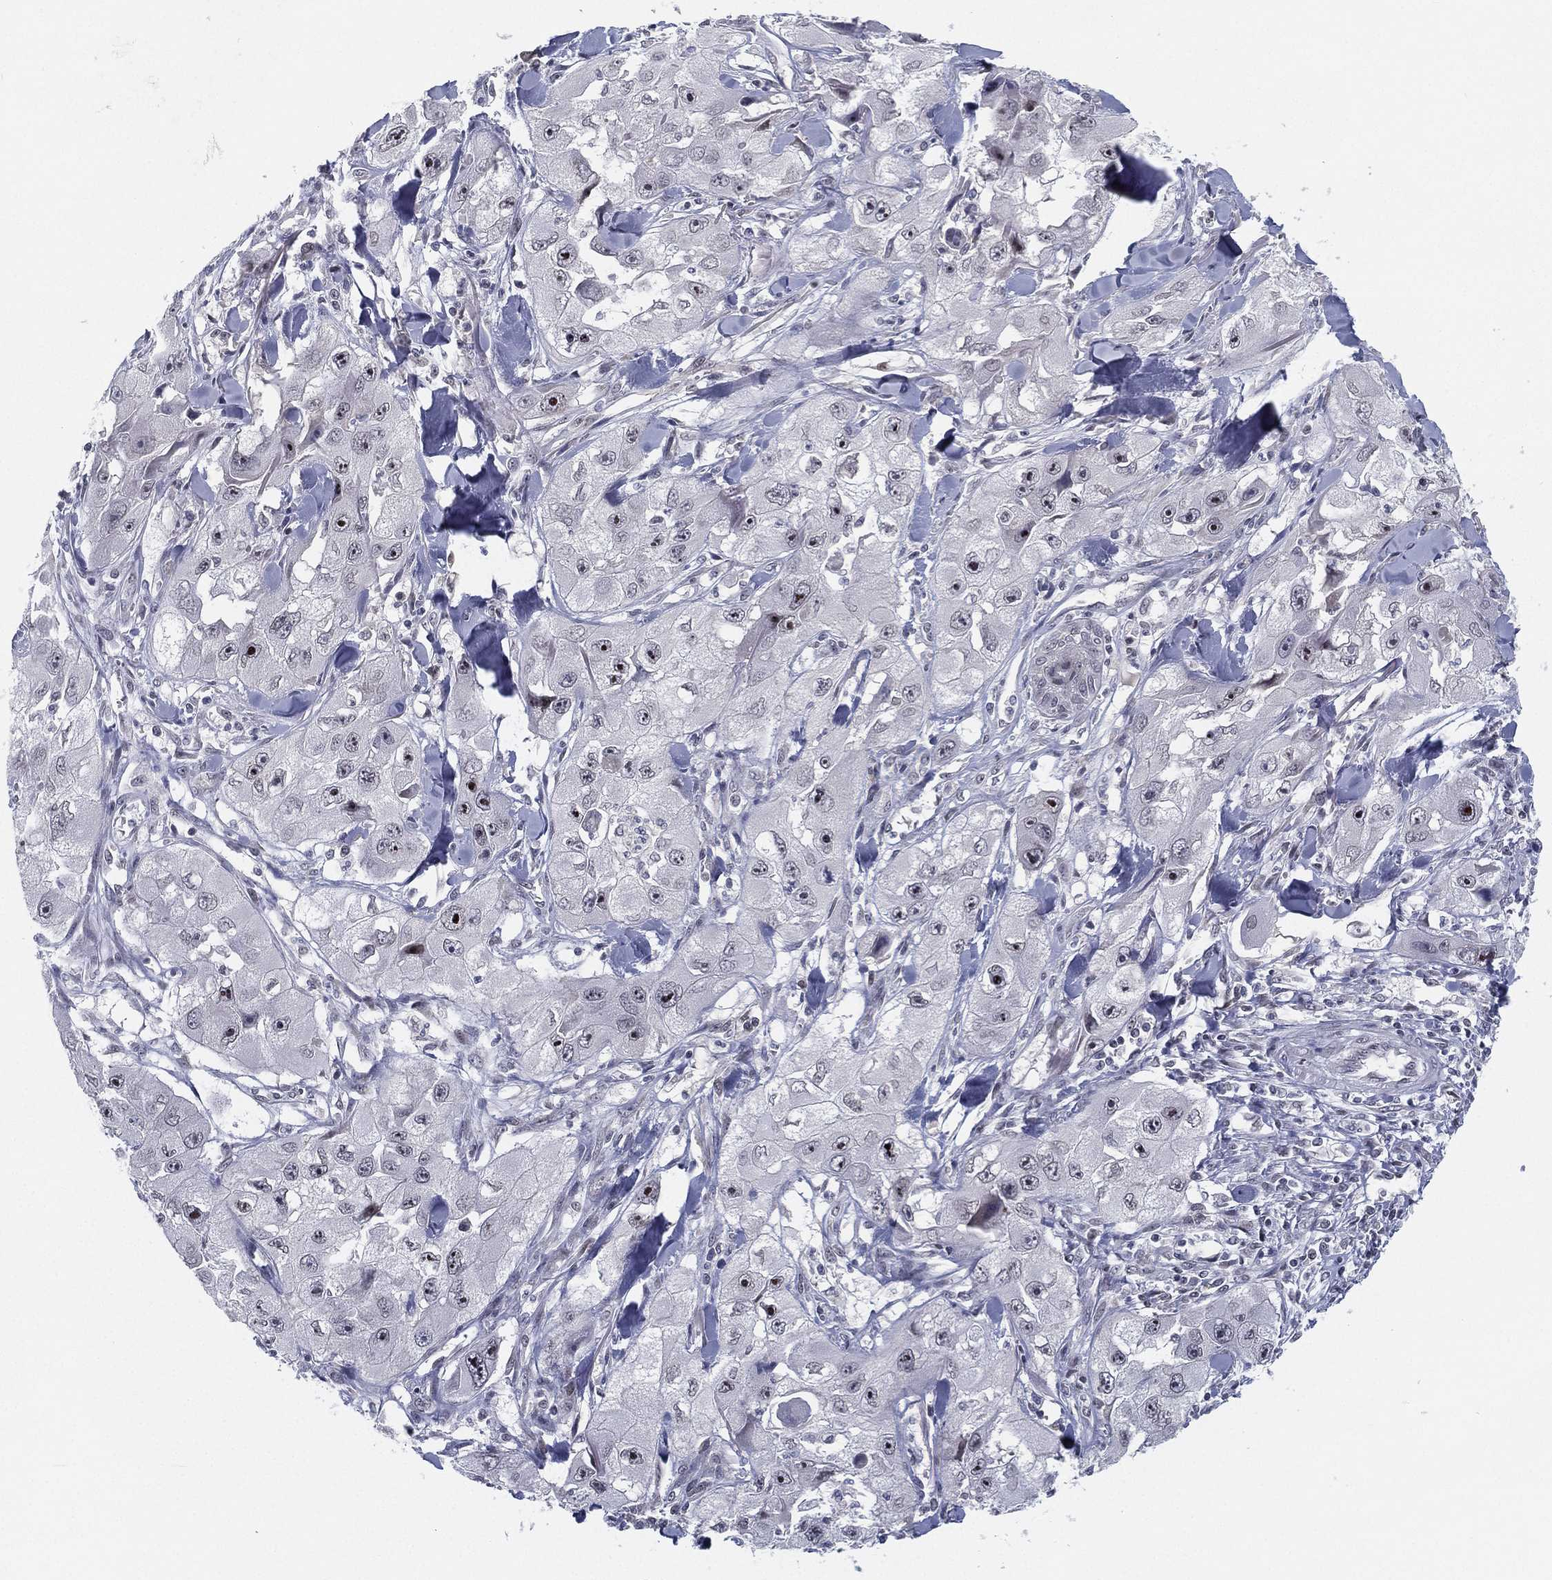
{"staining": {"intensity": "negative", "quantity": "none", "location": "none"}, "tissue": "skin cancer", "cell_type": "Tumor cells", "image_type": "cancer", "snomed": [{"axis": "morphology", "description": "Squamous cell carcinoma, NOS"}, {"axis": "topography", "description": "Skin"}, {"axis": "topography", "description": "Subcutis"}], "caption": "Skin cancer (squamous cell carcinoma) stained for a protein using immunohistochemistry (IHC) shows no expression tumor cells.", "gene": "MS4A8", "patient": {"sex": "male", "age": 73}}